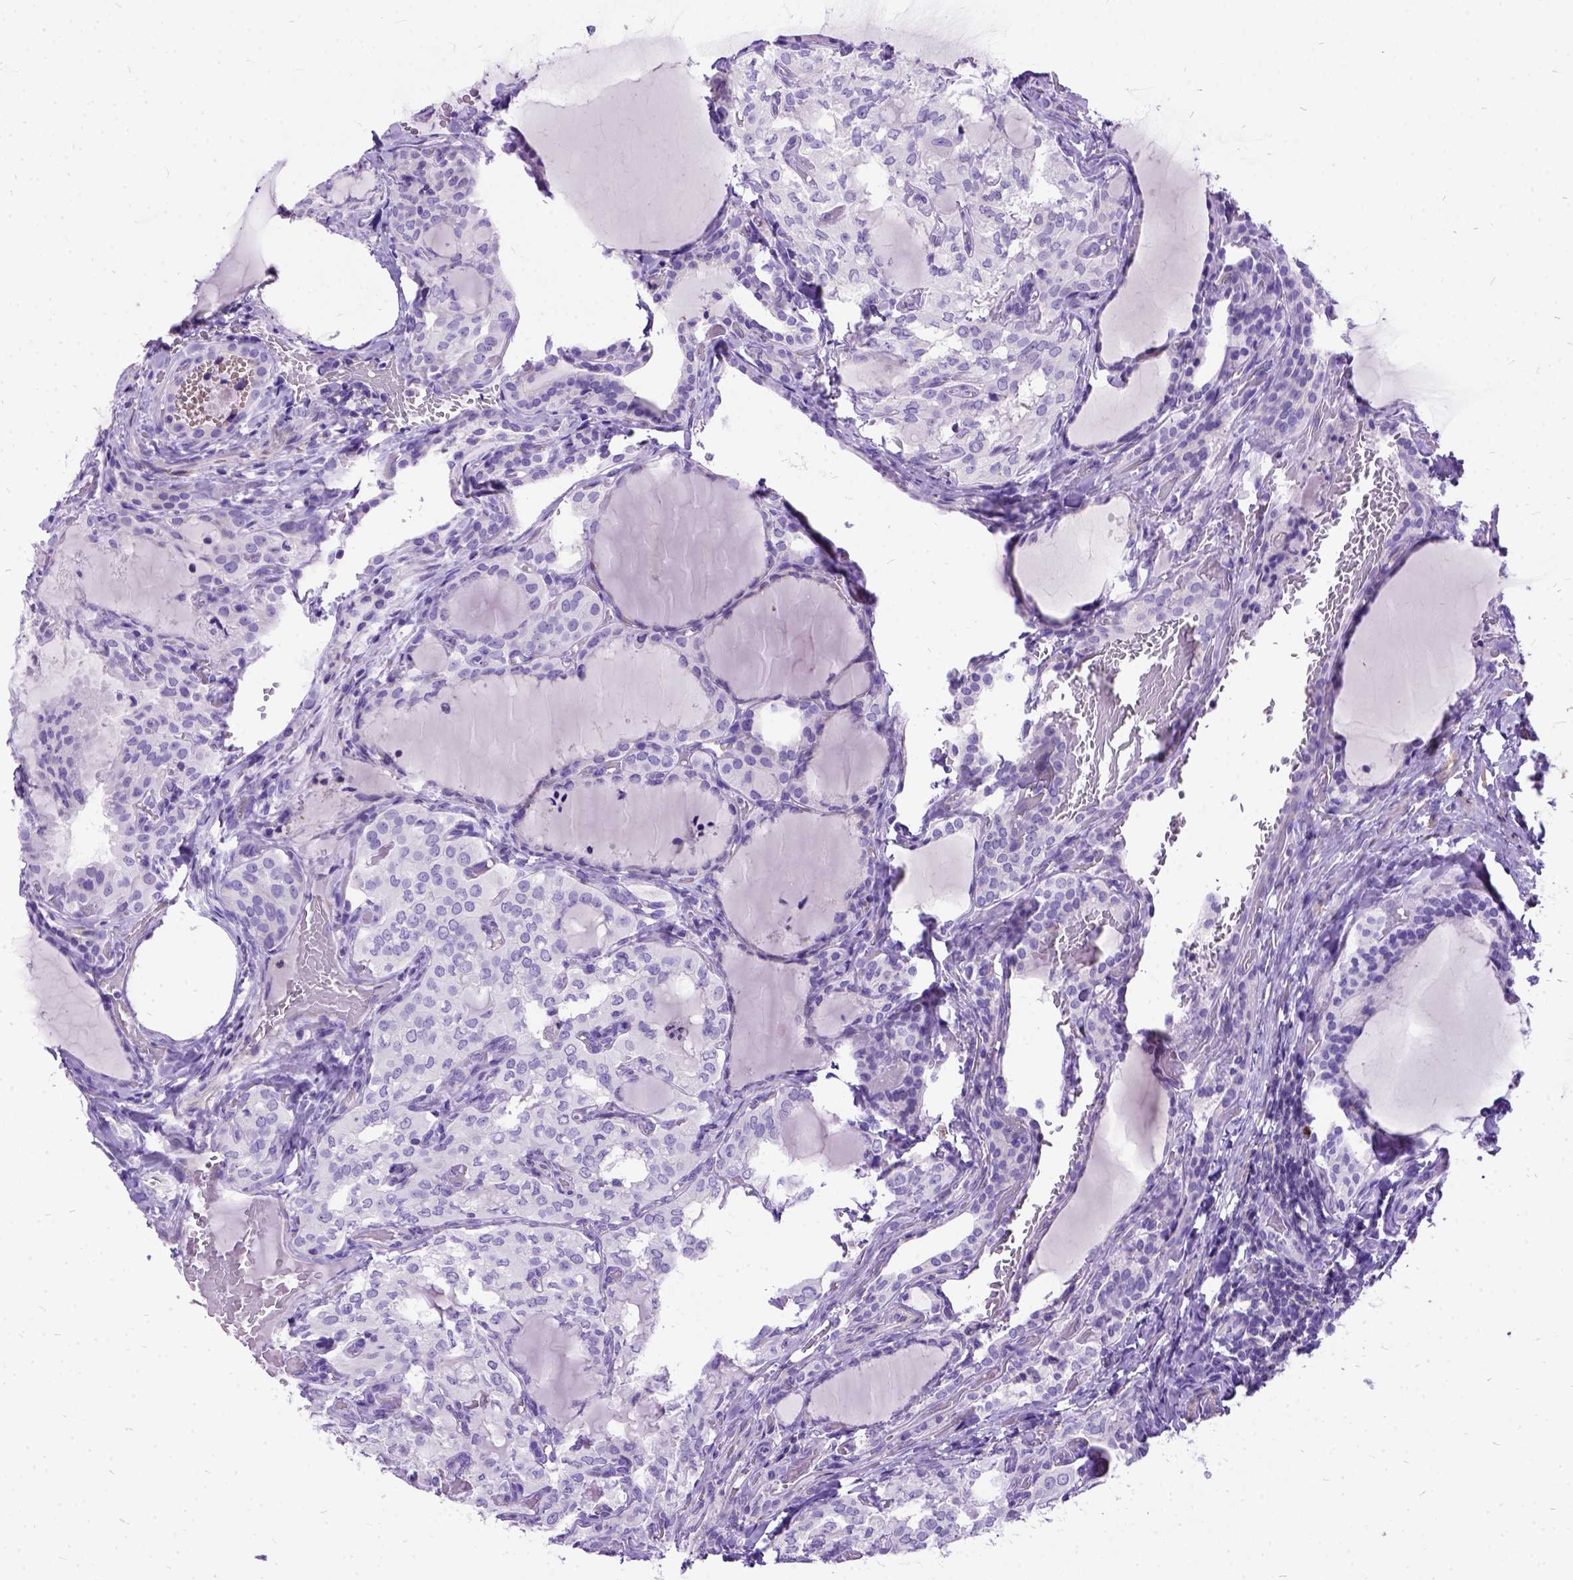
{"staining": {"intensity": "negative", "quantity": "none", "location": "none"}, "tissue": "thyroid cancer", "cell_type": "Tumor cells", "image_type": "cancer", "snomed": [{"axis": "morphology", "description": "Papillary adenocarcinoma, NOS"}, {"axis": "topography", "description": "Thyroid gland"}], "caption": "Papillary adenocarcinoma (thyroid) stained for a protein using immunohistochemistry (IHC) reveals no positivity tumor cells.", "gene": "PRG2", "patient": {"sex": "male", "age": 20}}